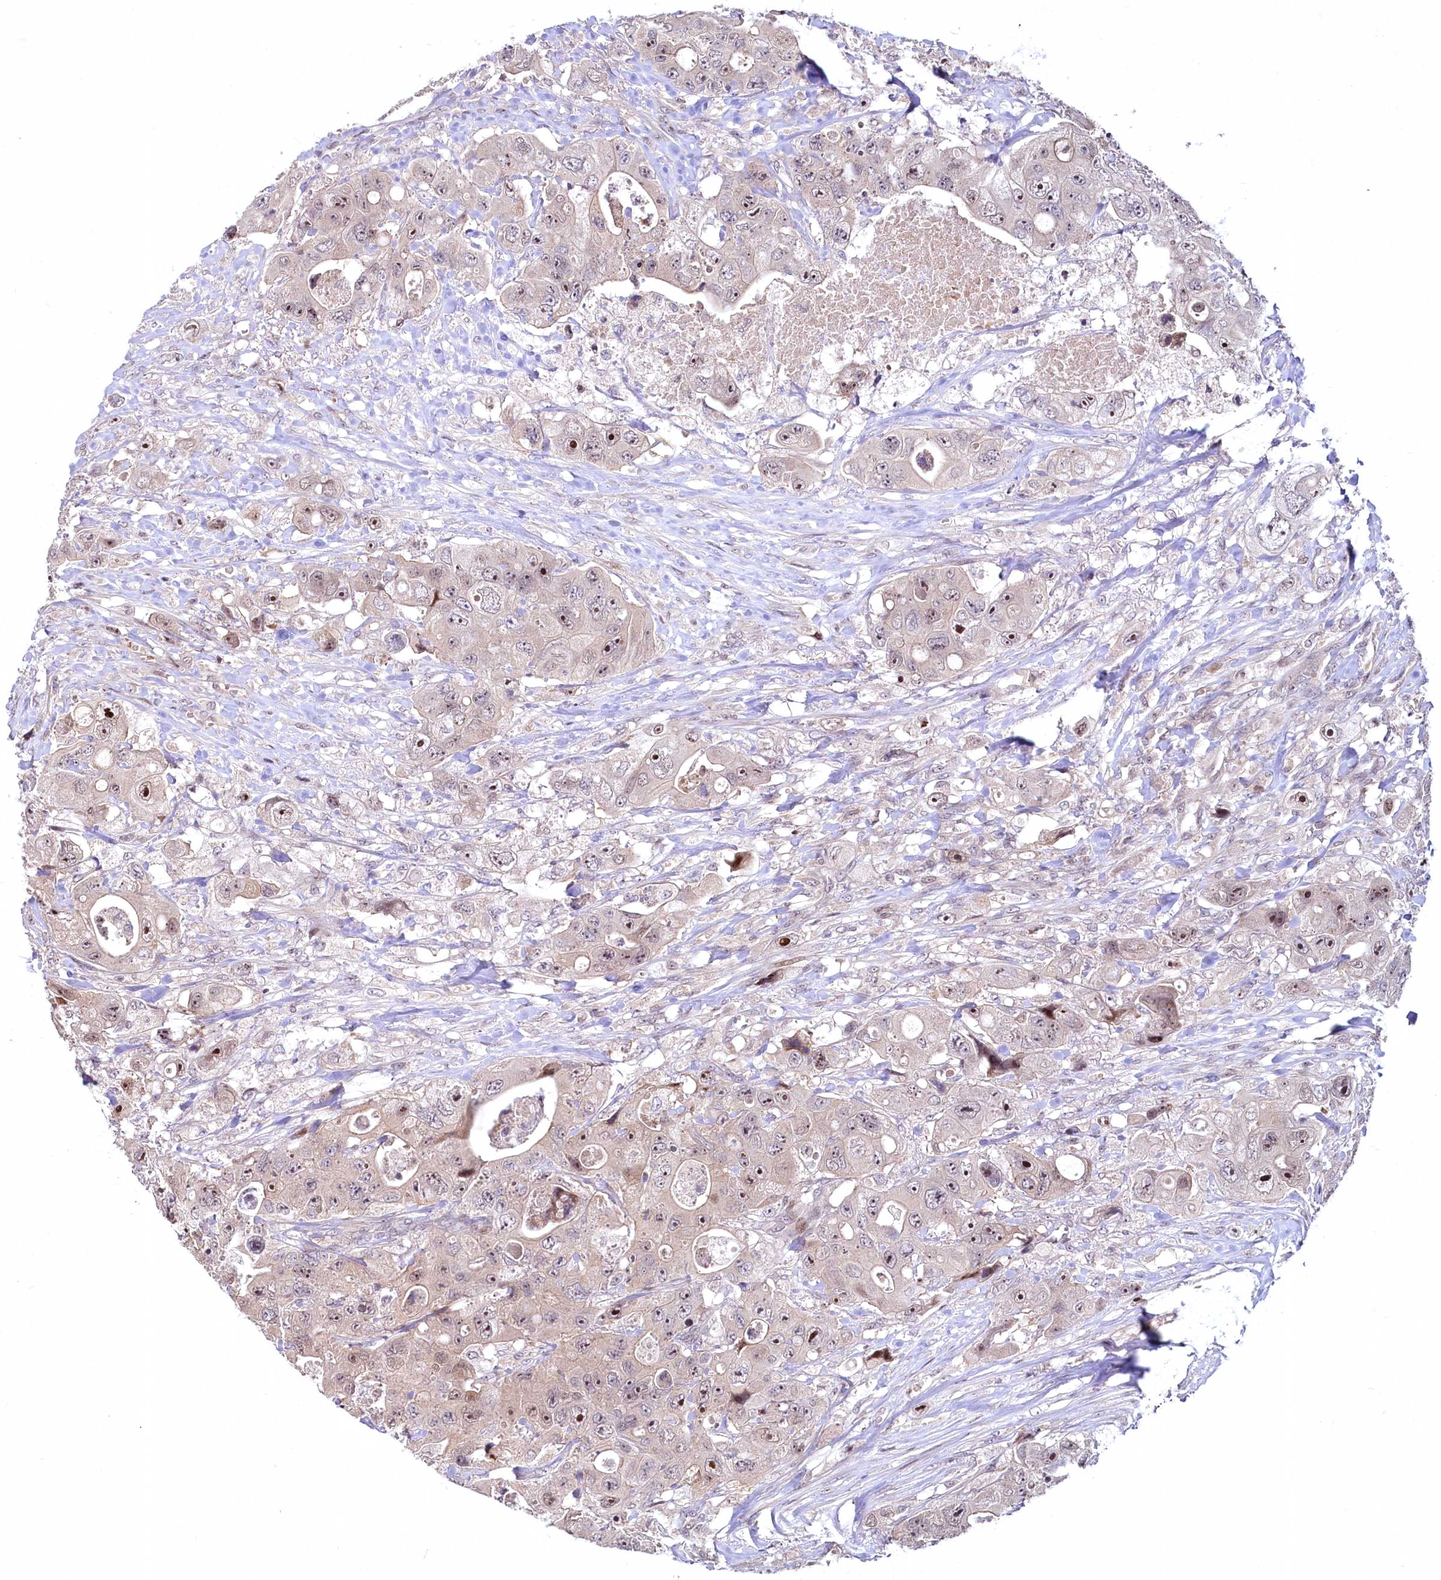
{"staining": {"intensity": "moderate", "quantity": "25%-75%", "location": "nuclear"}, "tissue": "colorectal cancer", "cell_type": "Tumor cells", "image_type": "cancer", "snomed": [{"axis": "morphology", "description": "Adenocarcinoma, NOS"}, {"axis": "topography", "description": "Colon"}], "caption": "This micrograph exhibits colorectal cancer (adenocarcinoma) stained with immunohistochemistry (IHC) to label a protein in brown. The nuclear of tumor cells show moderate positivity for the protein. Nuclei are counter-stained blue.", "gene": "N4BP2L1", "patient": {"sex": "female", "age": 46}}